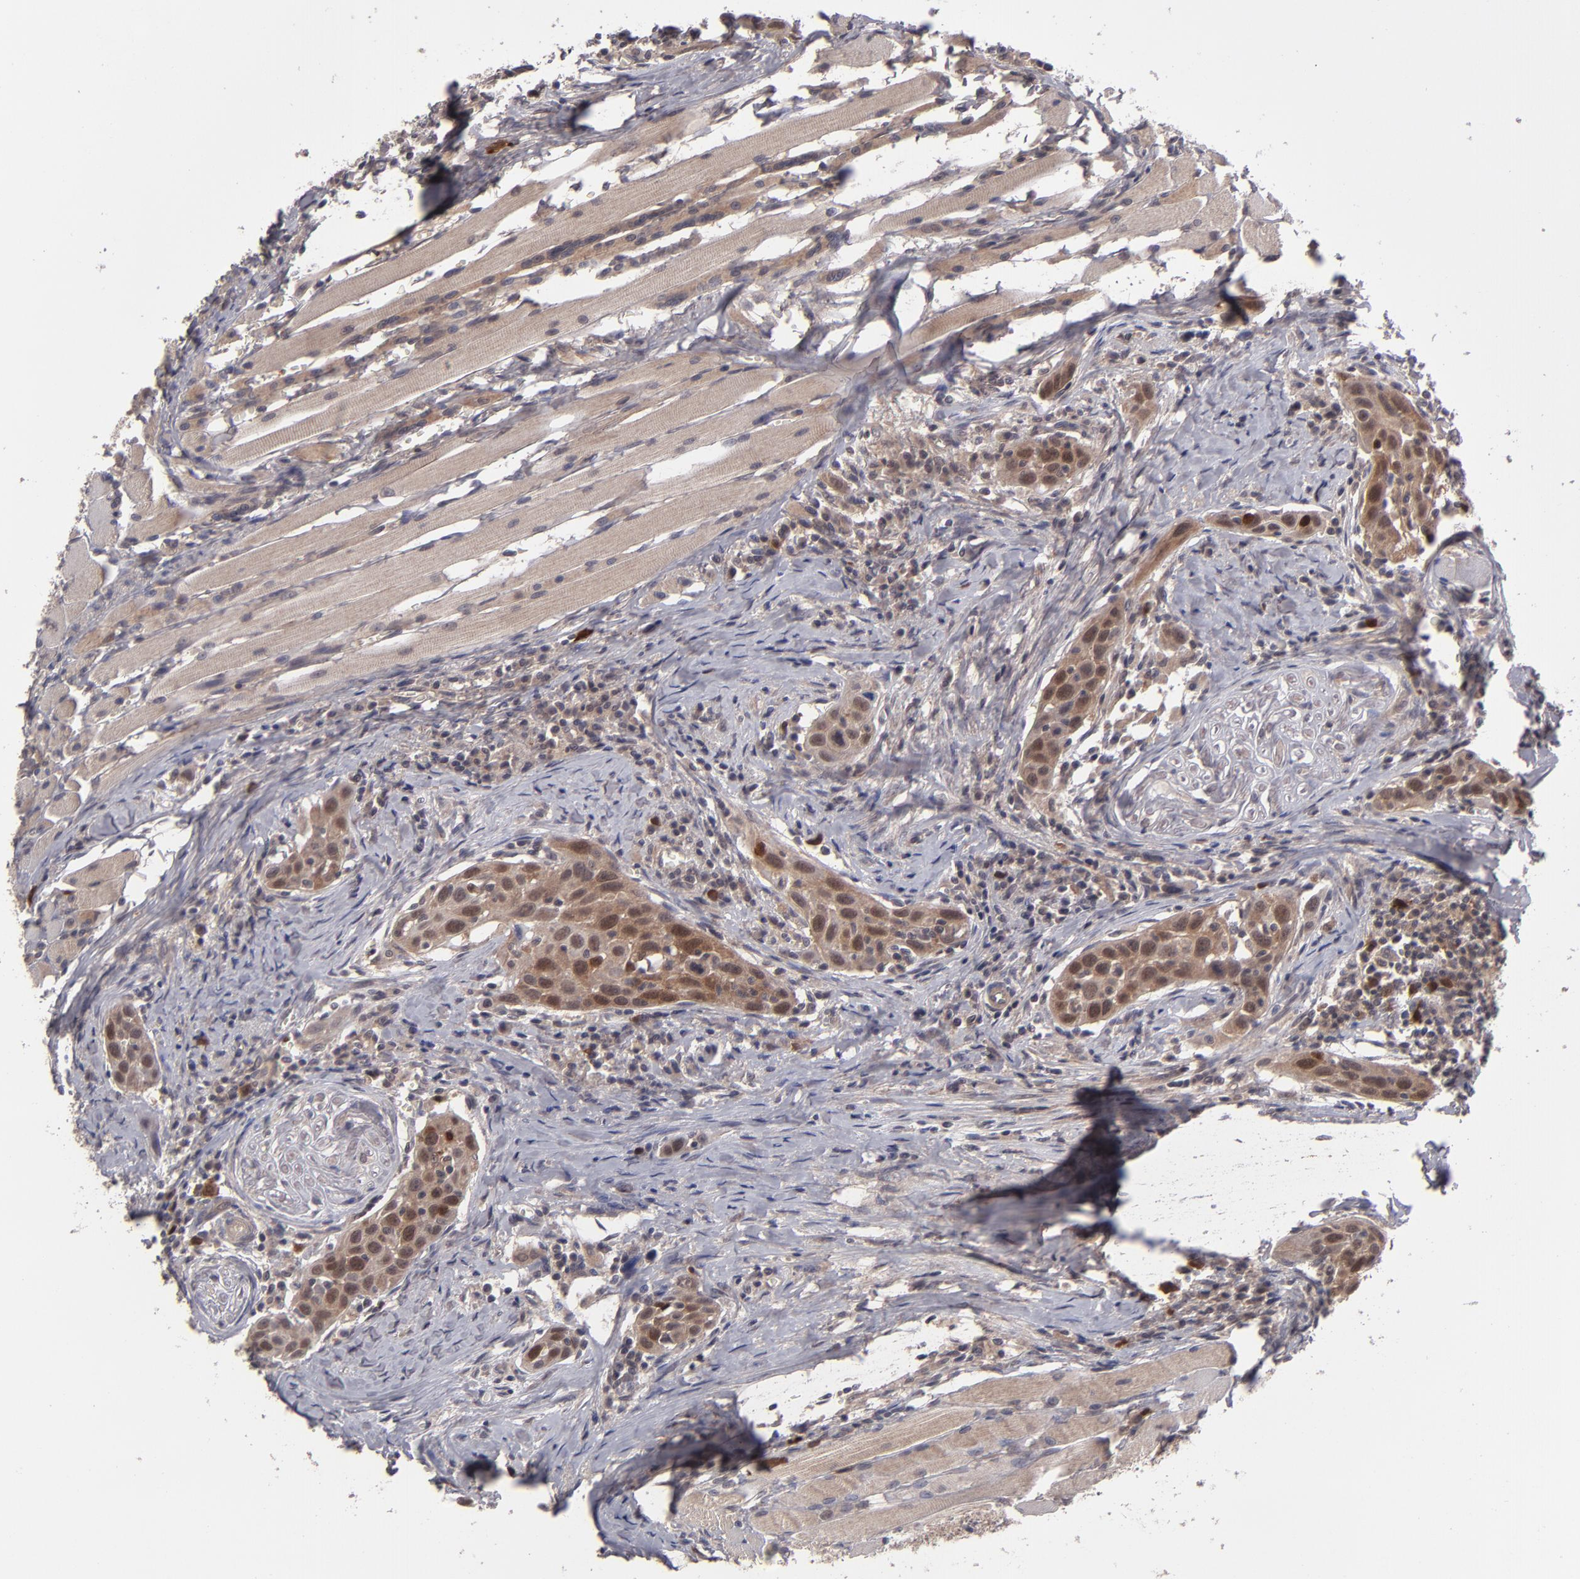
{"staining": {"intensity": "moderate", "quantity": ">75%", "location": "cytoplasmic/membranous,nuclear"}, "tissue": "head and neck cancer", "cell_type": "Tumor cells", "image_type": "cancer", "snomed": [{"axis": "morphology", "description": "Squamous cell carcinoma, NOS"}, {"axis": "topography", "description": "Oral tissue"}, {"axis": "topography", "description": "Head-Neck"}], "caption": "Human head and neck cancer stained with a protein marker exhibits moderate staining in tumor cells.", "gene": "TYMS", "patient": {"sex": "female", "age": 50}}